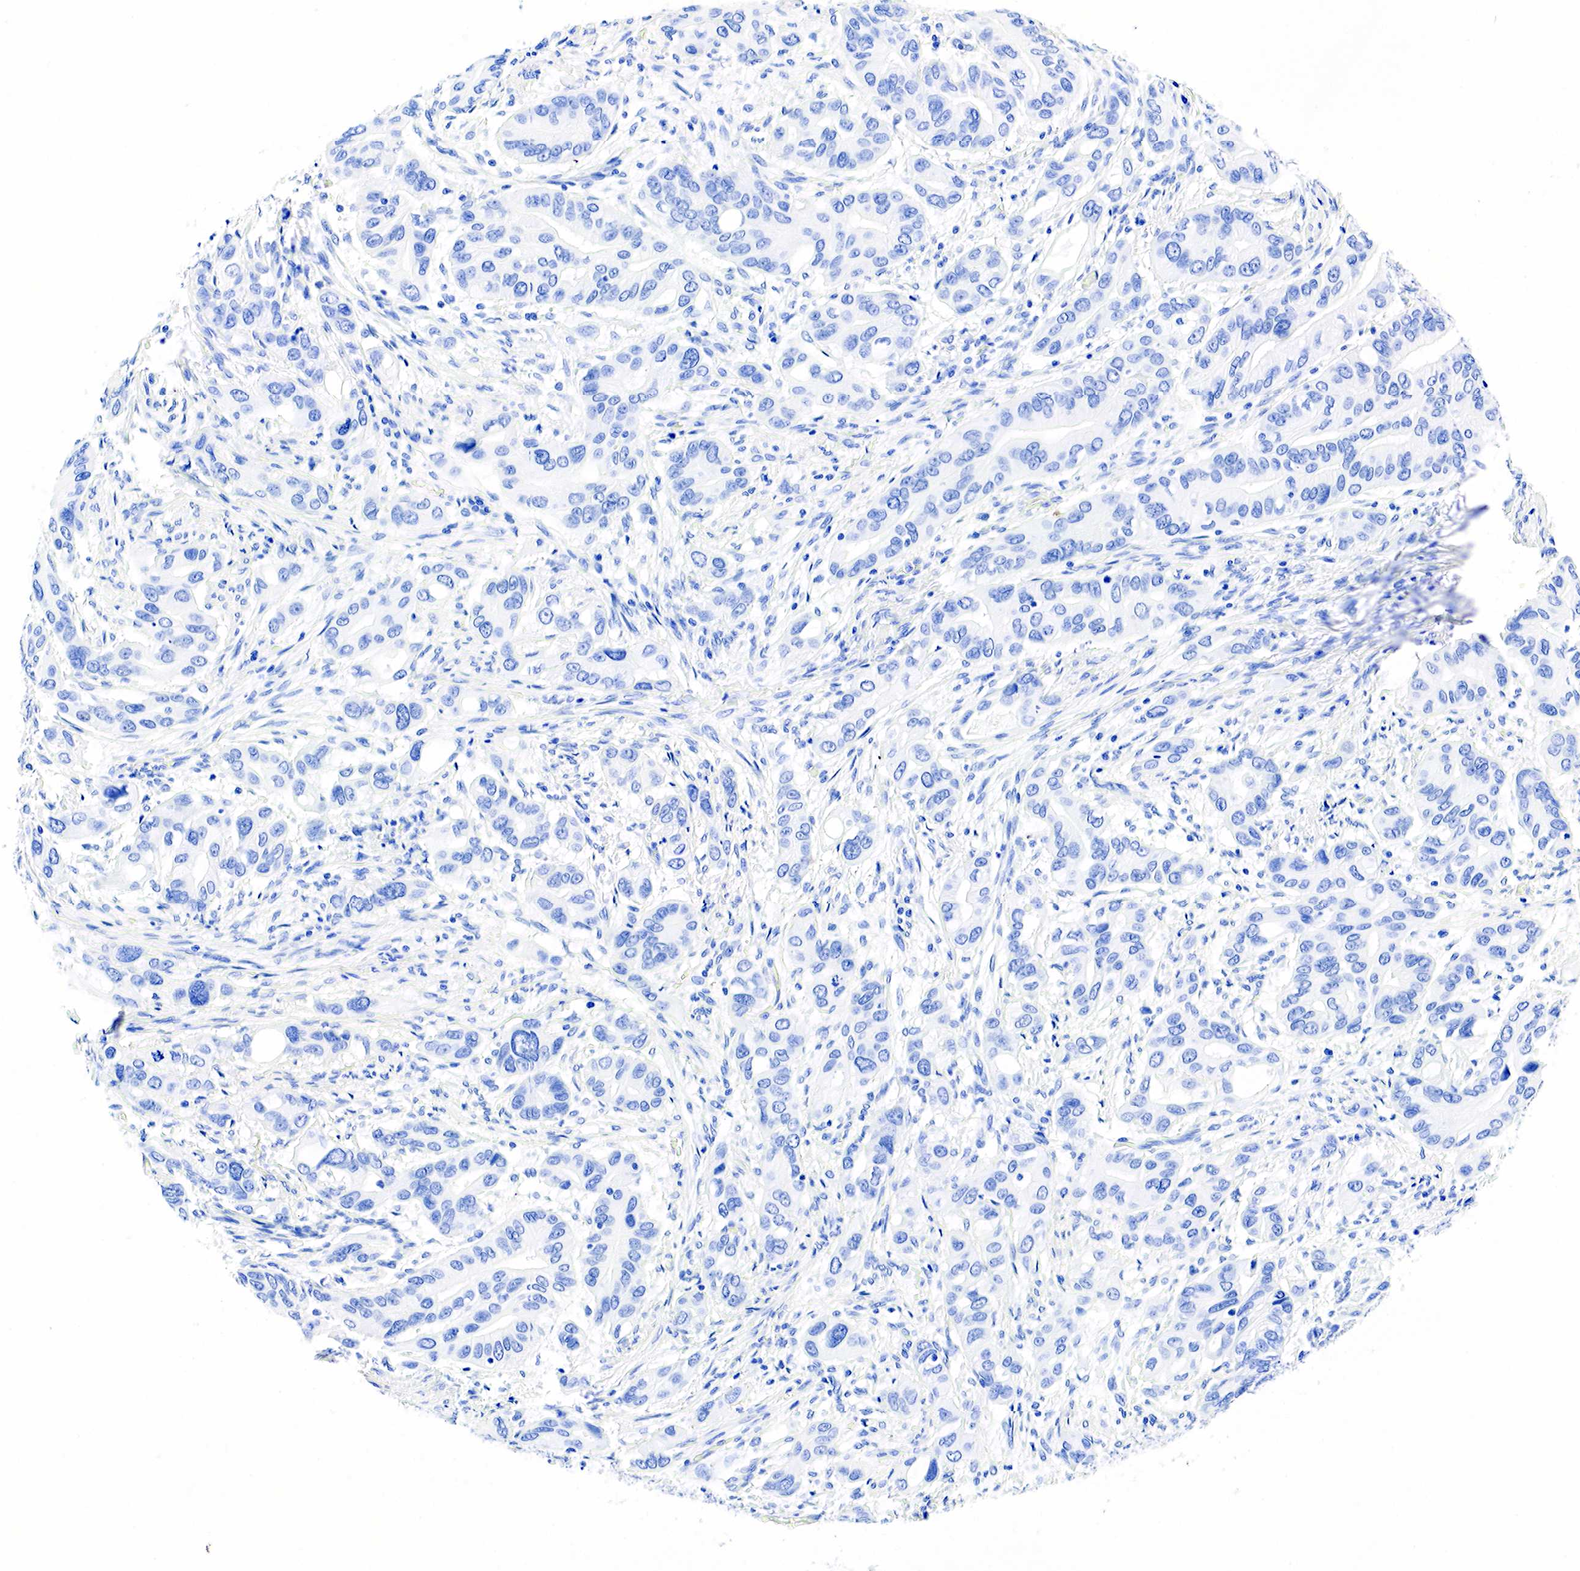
{"staining": {"intensity": "negative", "quantity": "none", "location": "none"}, "tissue": "stomach cancer", "cell_type": "Tumor cells", "image_type": "cancer", "snomed": [{"axis": "morphology", "description": "Adenocarcinoma, NOS"}, {"axis": "topography", "description": "Stomach, upper"}], "caption": "DAB immunohistochemical staining of adenocarcinoma (stomach) demonstrates no significant expression in tumor cells.", "gene": "CHGA", "patient": {"sex": "male", "age": 47}}